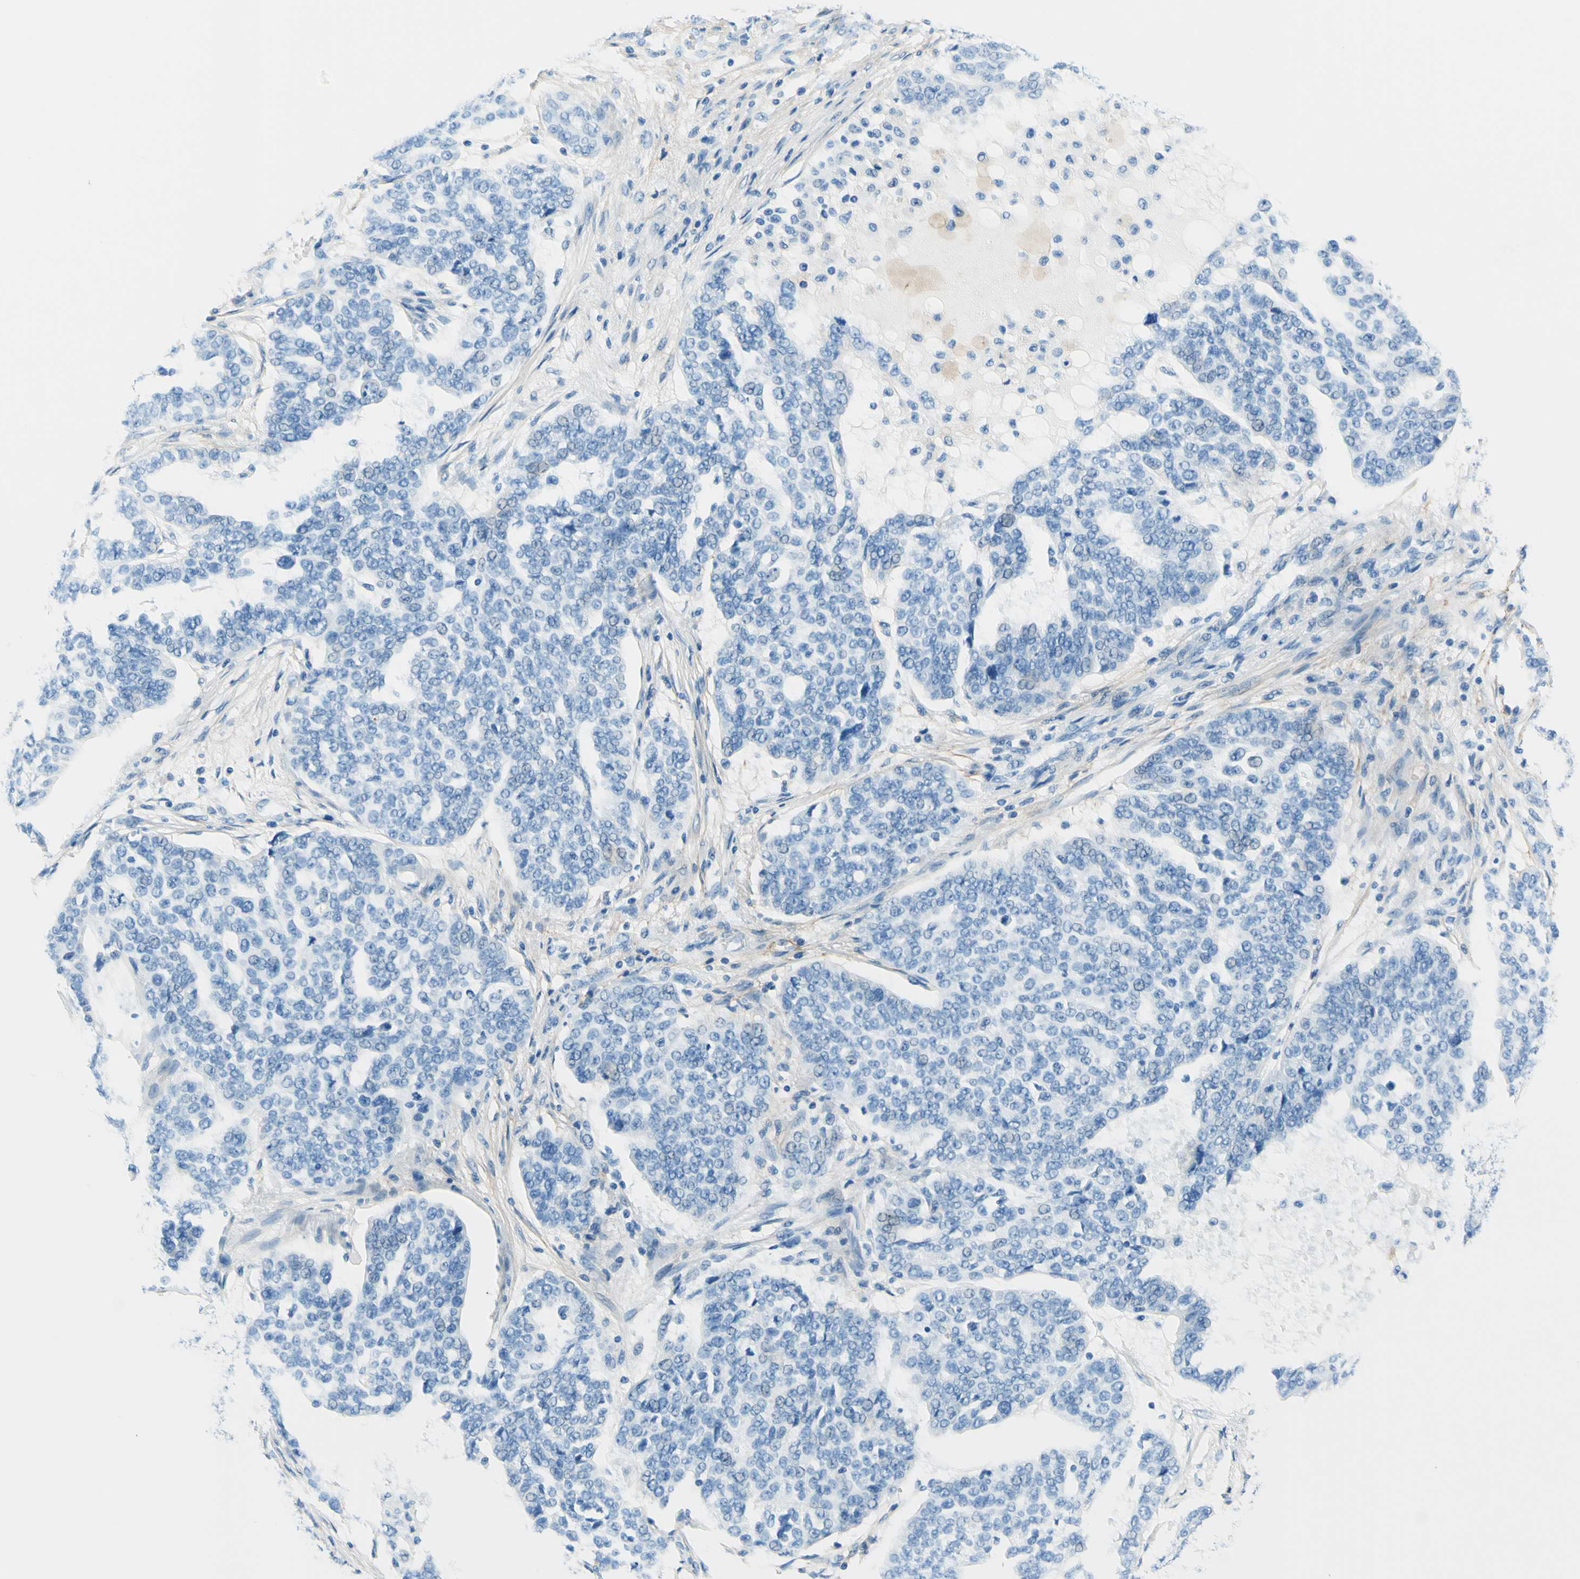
{"staining": {"intensity": "negative", "quantity": "none", "location": "none"}, "tissue": "ovarian cancer", "cell_type": "Tumor cells", "image_type": "cancer", "snomed": [{"axis": "morphology", "description": "Cystadenocarcinoma, serous, NOS"}, {"axis": "topography", "description": "Ovary"}], "caption": "This is an immunohistochemistry image of ovarian cancer (serous cystadenocarcinoma). There is no staining in tumor cells.", "gene": "MFAP5", "patient": {"sex": "female", "age": 59}}